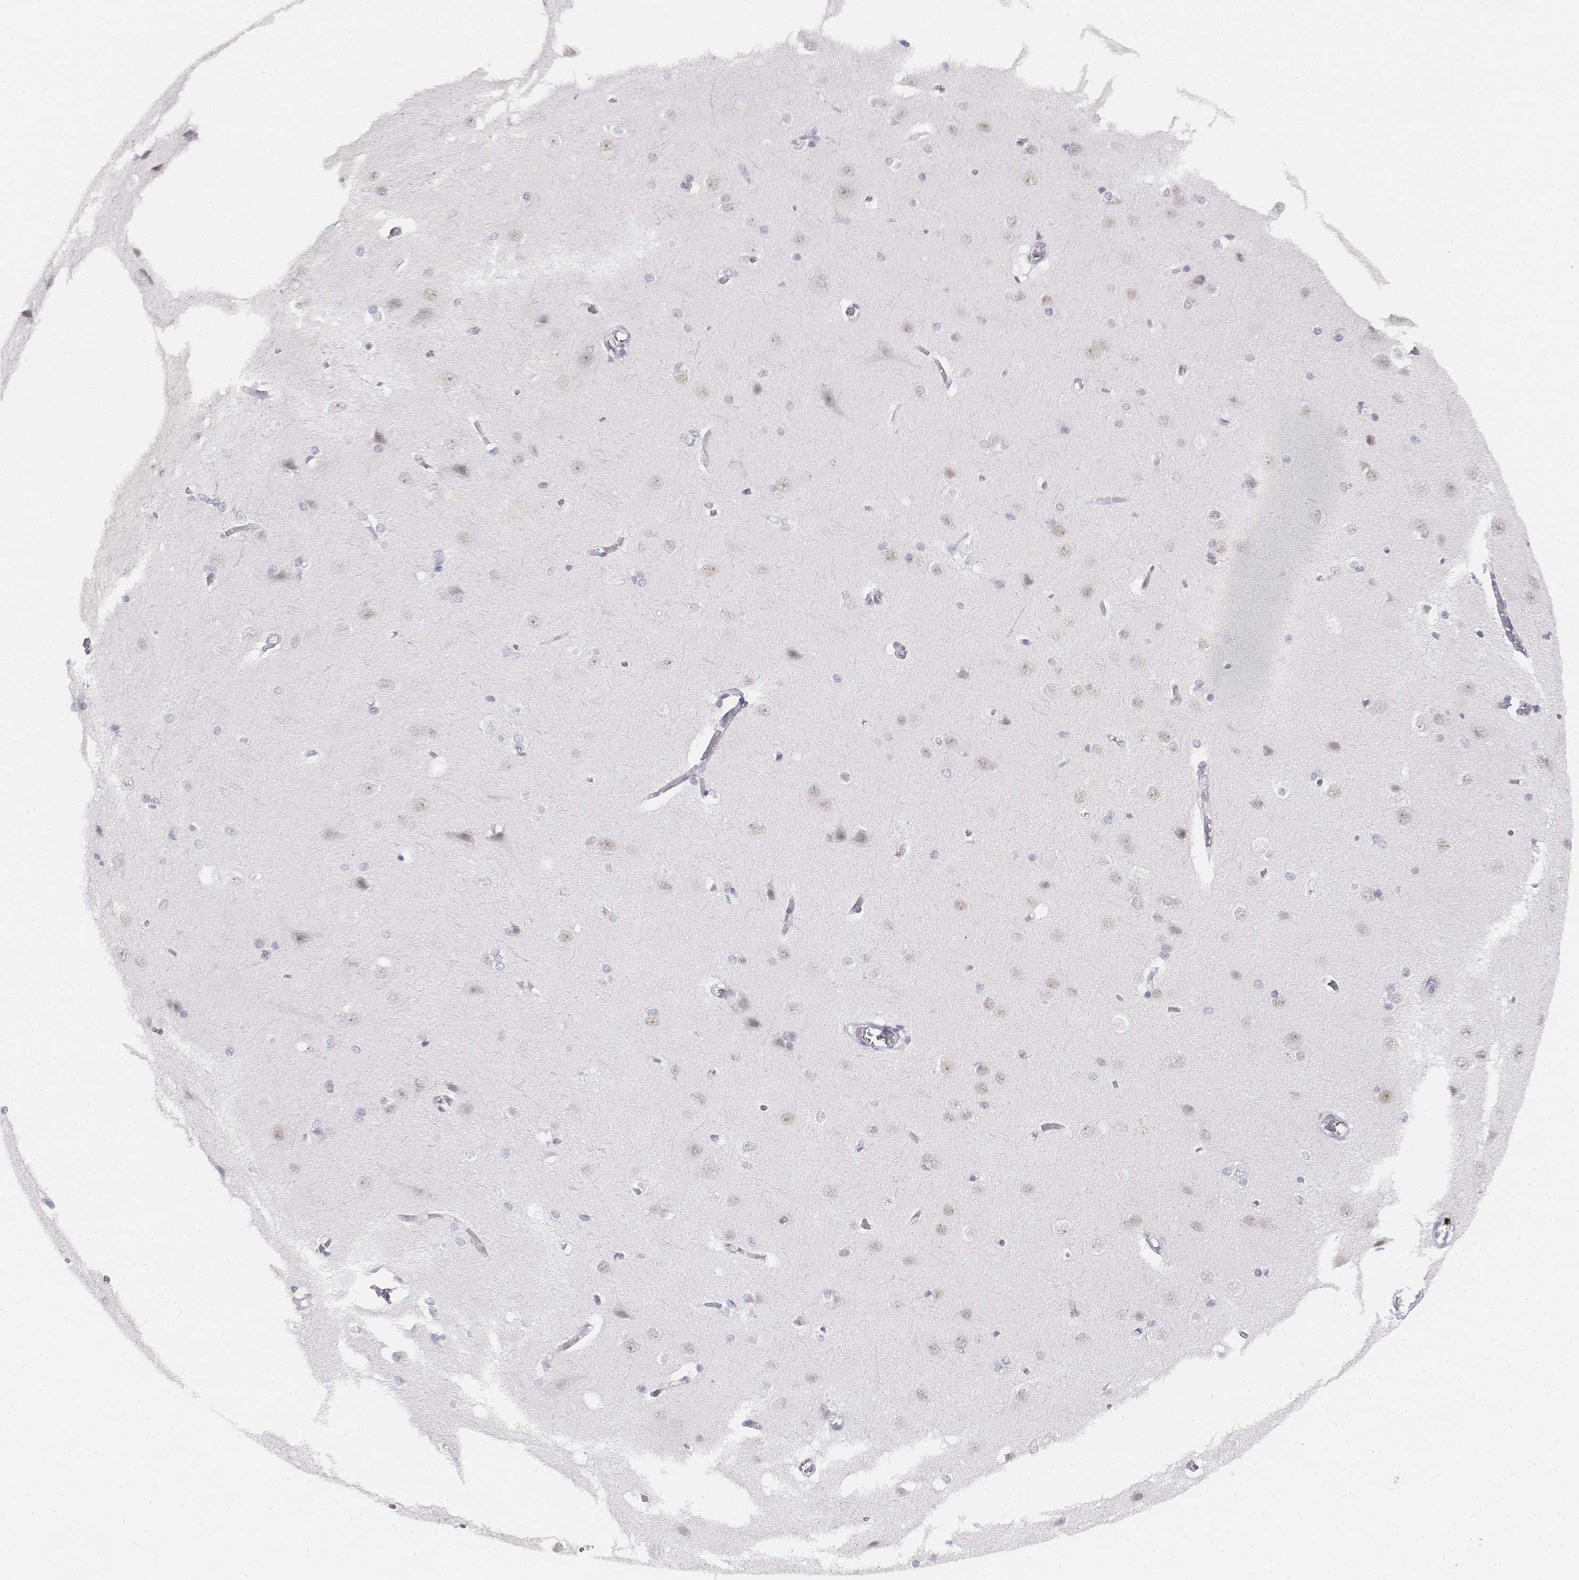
{"staining": {"intensity": "negative", "quantity": "none", "location": "none"}, "tissue": "cerebral cortex", "cell_type": "Endothelial cells", "image_type": "normal", "snomed": [{"axis": "morphology", "description": "Normal tissue, NOS"}, {"axis": "topography", "description": "Cerebral cortex"}], "caption": "Endothelial cells show no significant expression in benign cerebral cortex. Brightfield microscopy of immunohistochemistry stained with DAB (3,3'-diaminobenzidine) (brown) and hematoxylin (blue), captured at high magnification.", "gene": "KRTAP2", "patient": {"sex": "male", "age": 37}}